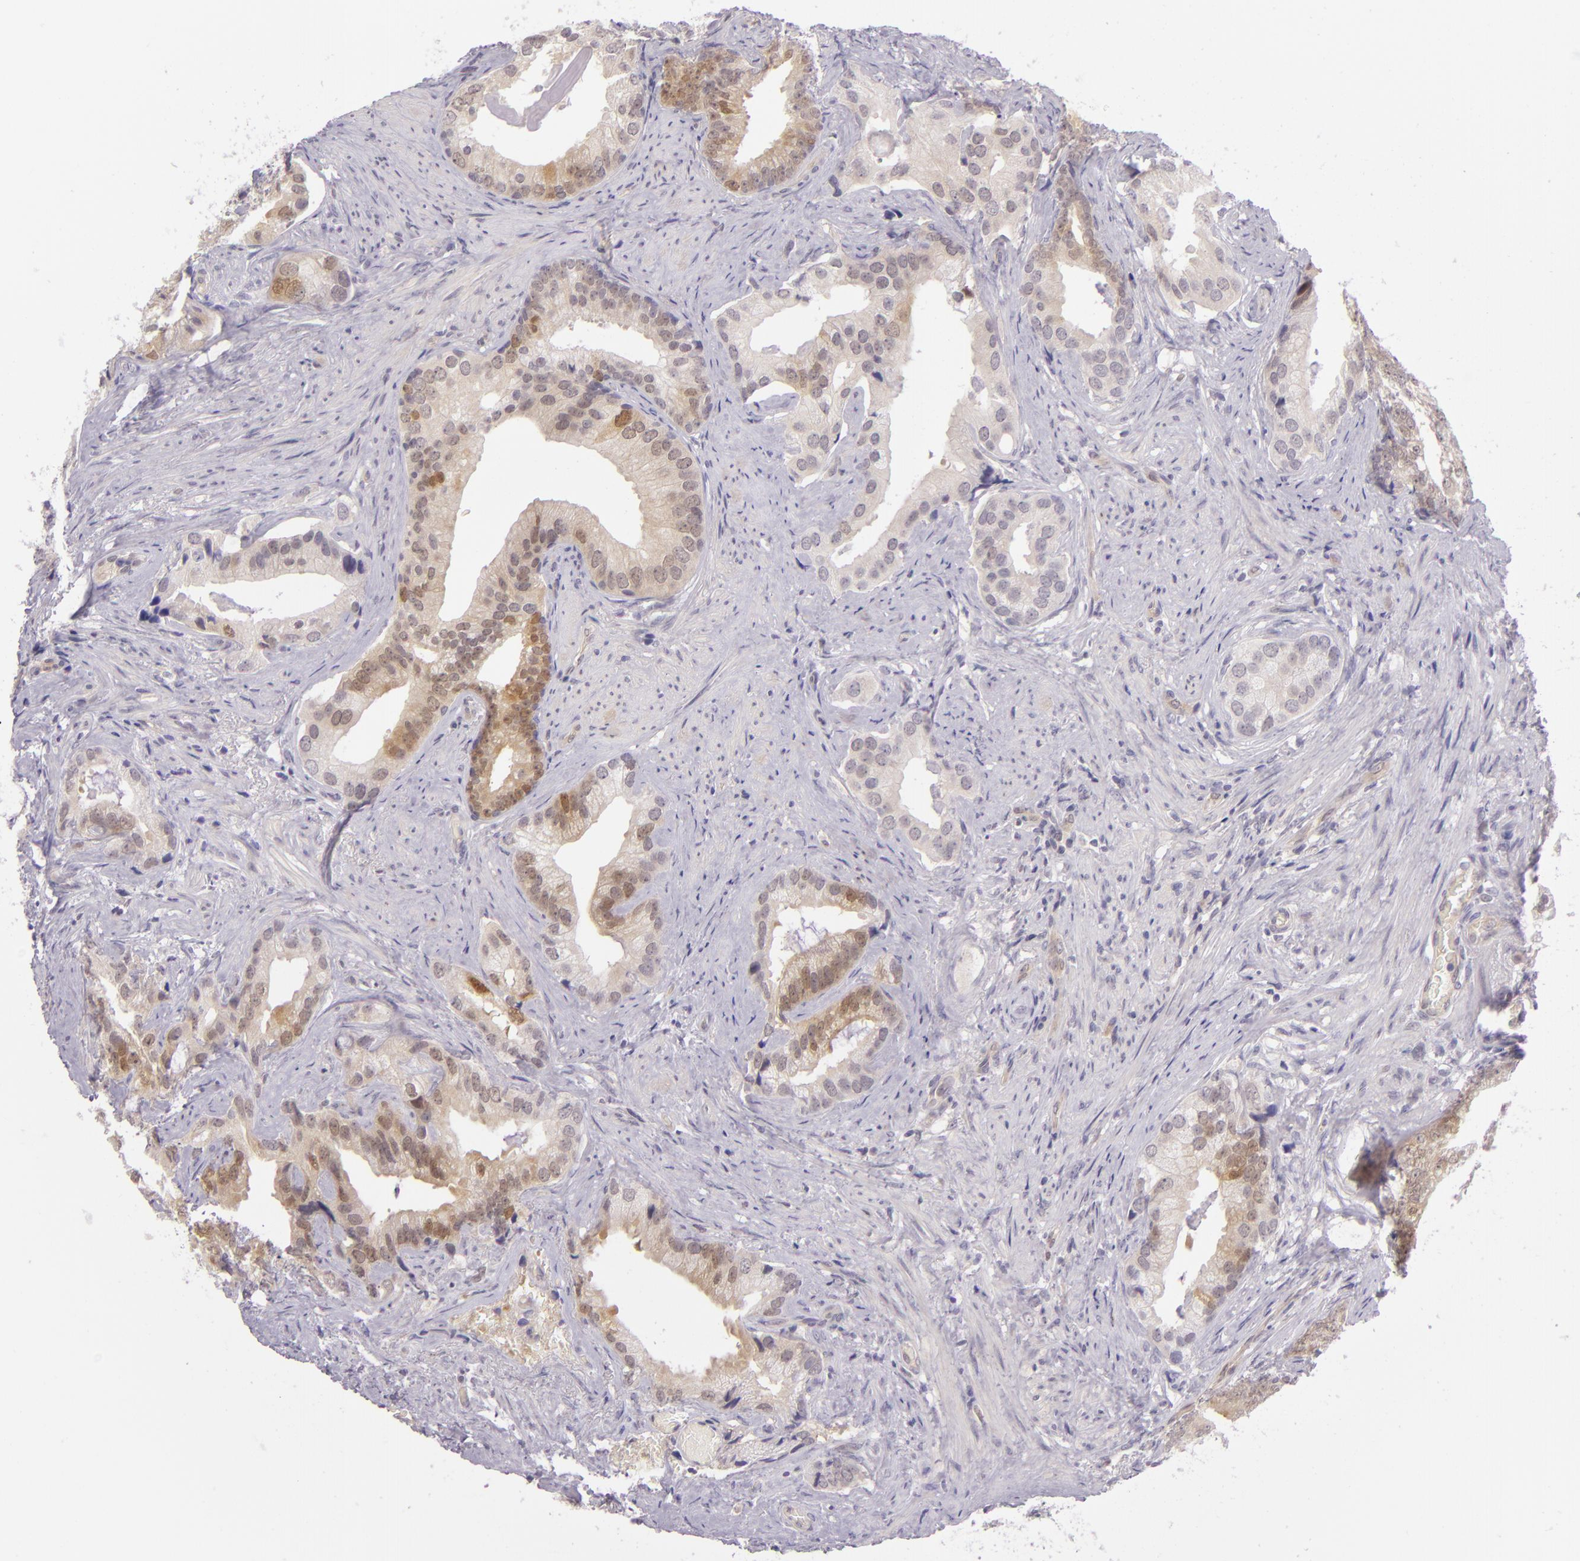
{"staining": {"intensity": "weak", "quantity": "25%-75%", "location": "cytoplasmic/membranous"}, "tissue": "prostate cancer", "cell_type": "Tumor cells", "image_type": "cancer", "snomed": [{"axis": "morphology", "description": "Adenocarcinoma, Low grade"}, {"axis": "topography", "description": "Prostate"}], "caption": "Immunohistochemical staining of prostate adenocarcinoma (low-grade) shows weak cytoplasmic/membranous protein expression in about 25%-75% of tumor cells.", "gene": "CSE1L", "patient": {"sex": "male", "age": 71}}